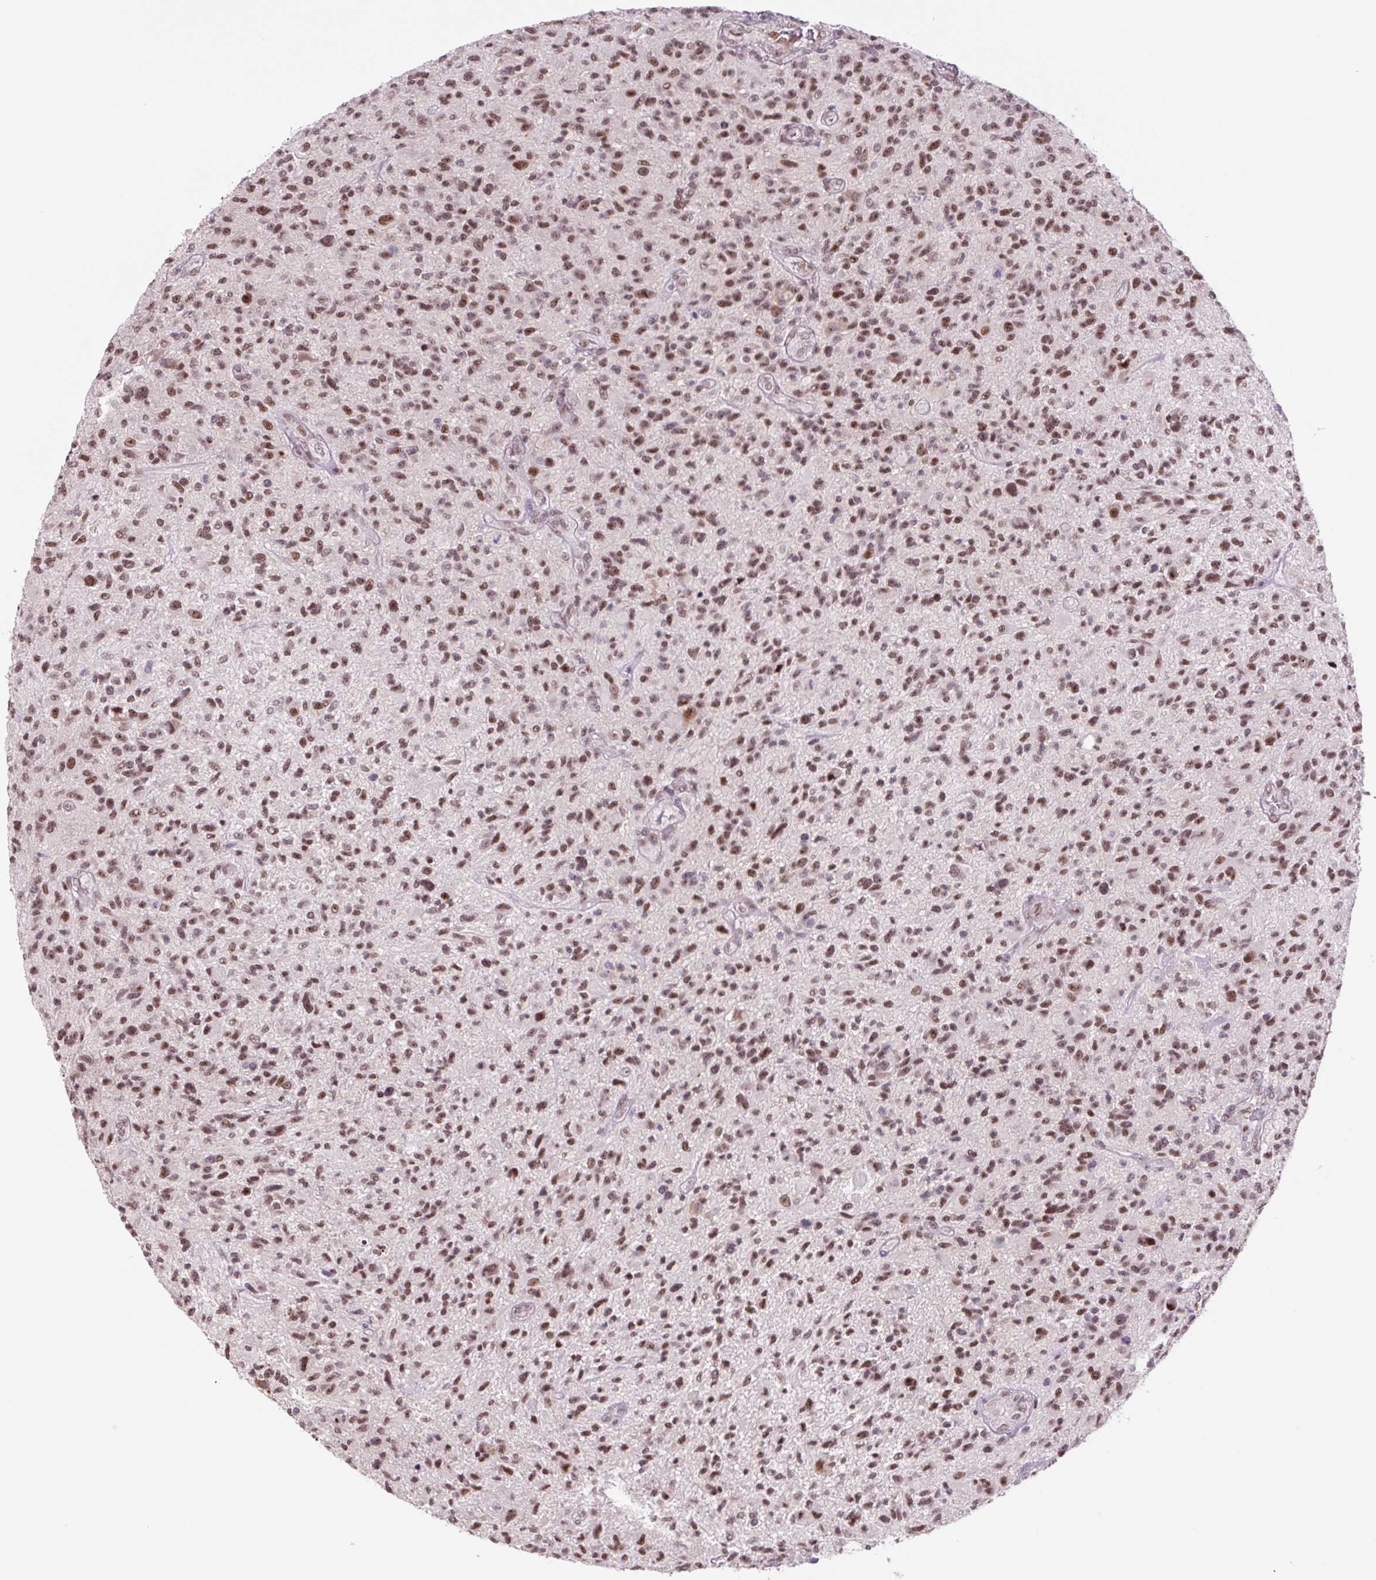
{"staining": {"intensity": "moderate", "quantity": ">75%", "location": "nuclear"}, "tissue": "glioma", "cell_type": "Tumor cells", "image_type": "cancer", "snomed": [{"axis": "morphology", "description": "Glioma, malignant, High grade"}, {"axis": "topography", "description": "Brain"}], "caption": "This is a histology image of immunohistochemistry staining of glioma, which shows moderate staining in the nuclear of tumor cells.", "gene": "TAF1A", "patient": {"sex": "male", "age": 47}}